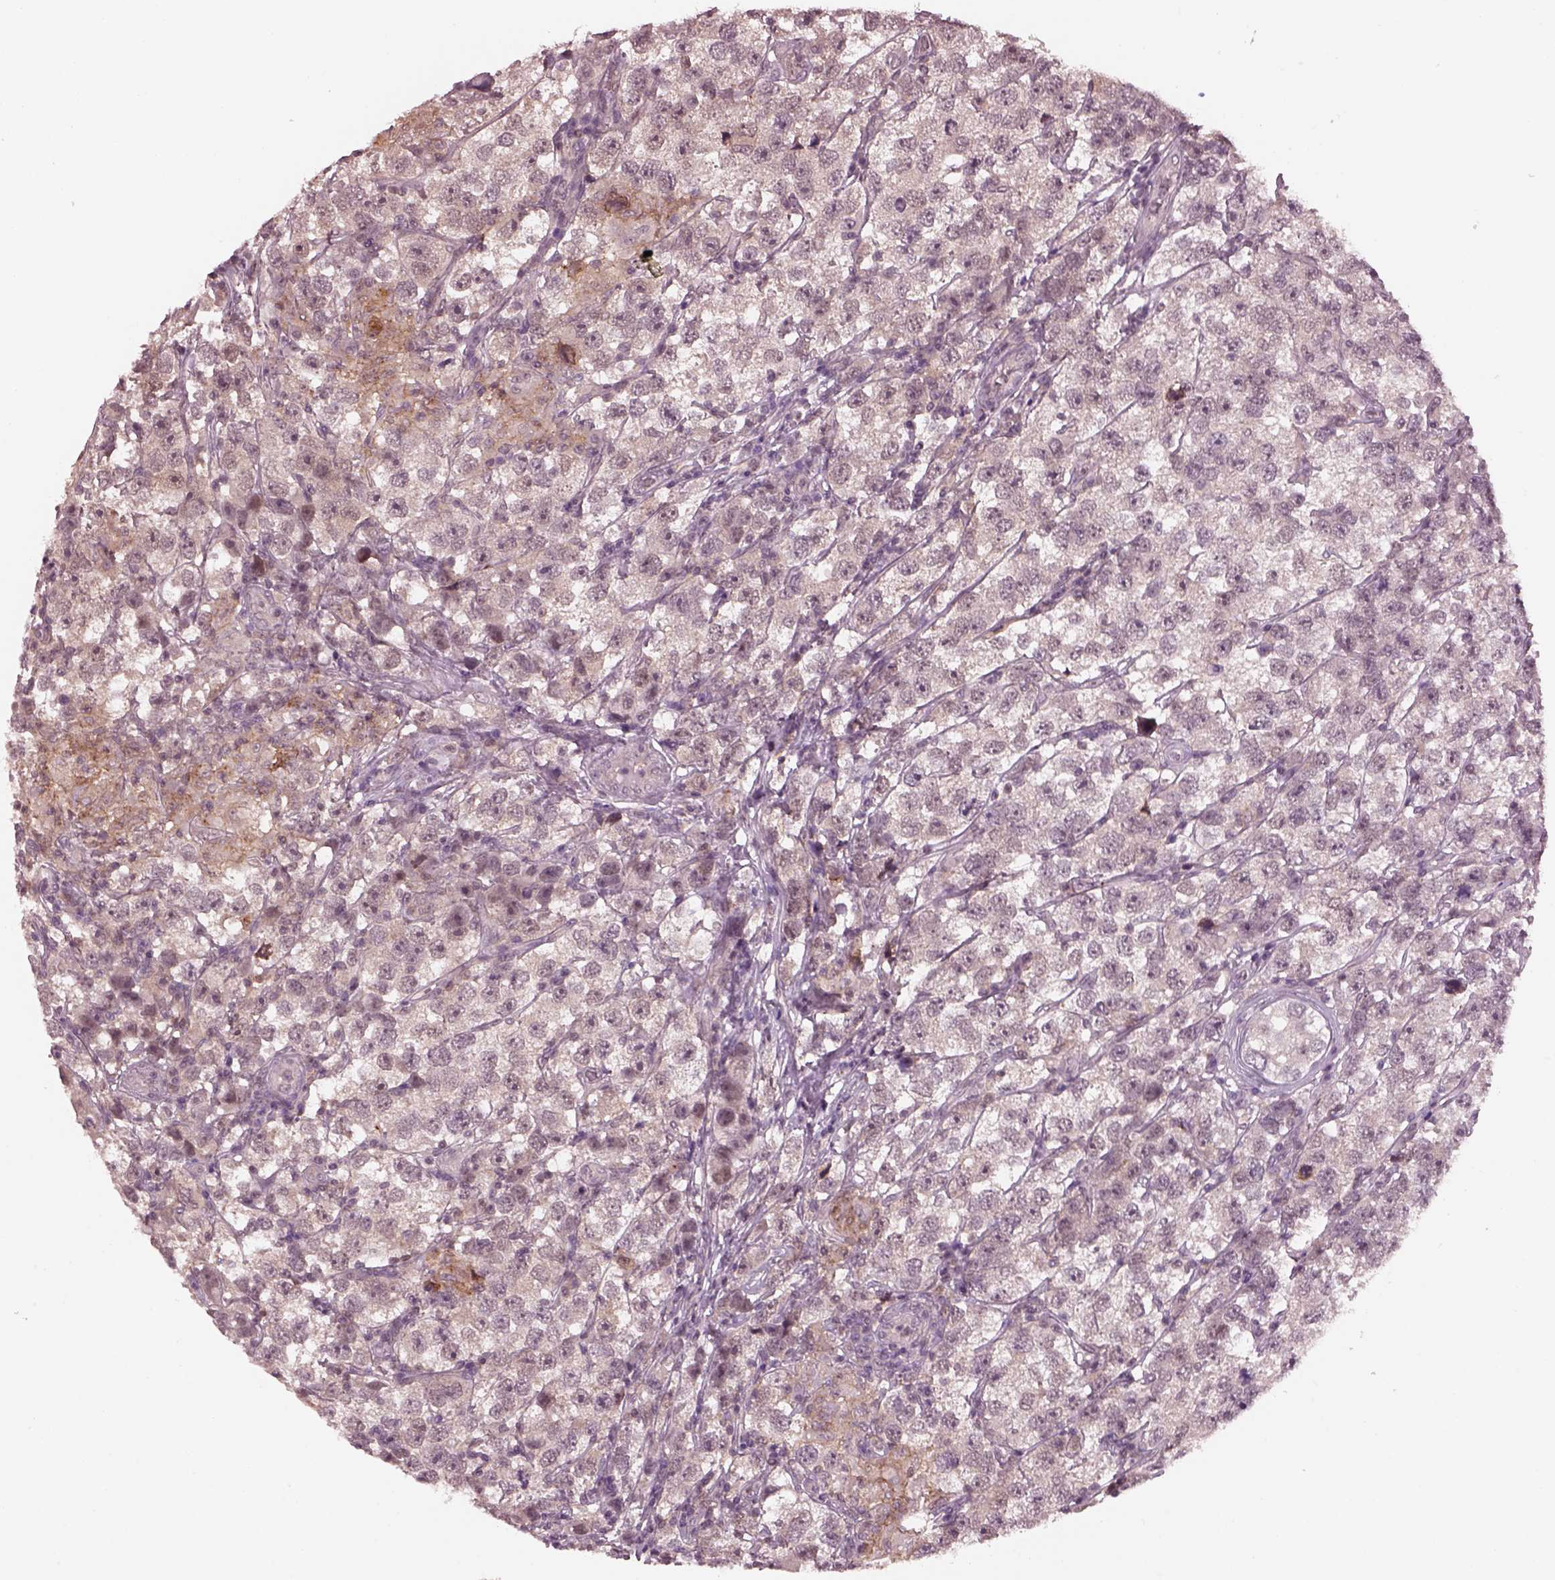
{"staining": {"intensity": "negative", "quantity": "none", "location": "none"}, "tissue": "testis cancer", "cell_type": "Tumor cells", "image_type": "cancer", "snomed": [{"axis": "morphology", "description": "Seminoma, NOS"}, {"axis": "topography", "description": "Testis"}], "caption": "This is a image of IHC staining of testis seminoma, which shows no staining in tumor cells.", "gene": "SRI", "patient": {"sex": "male", "age": 26}}